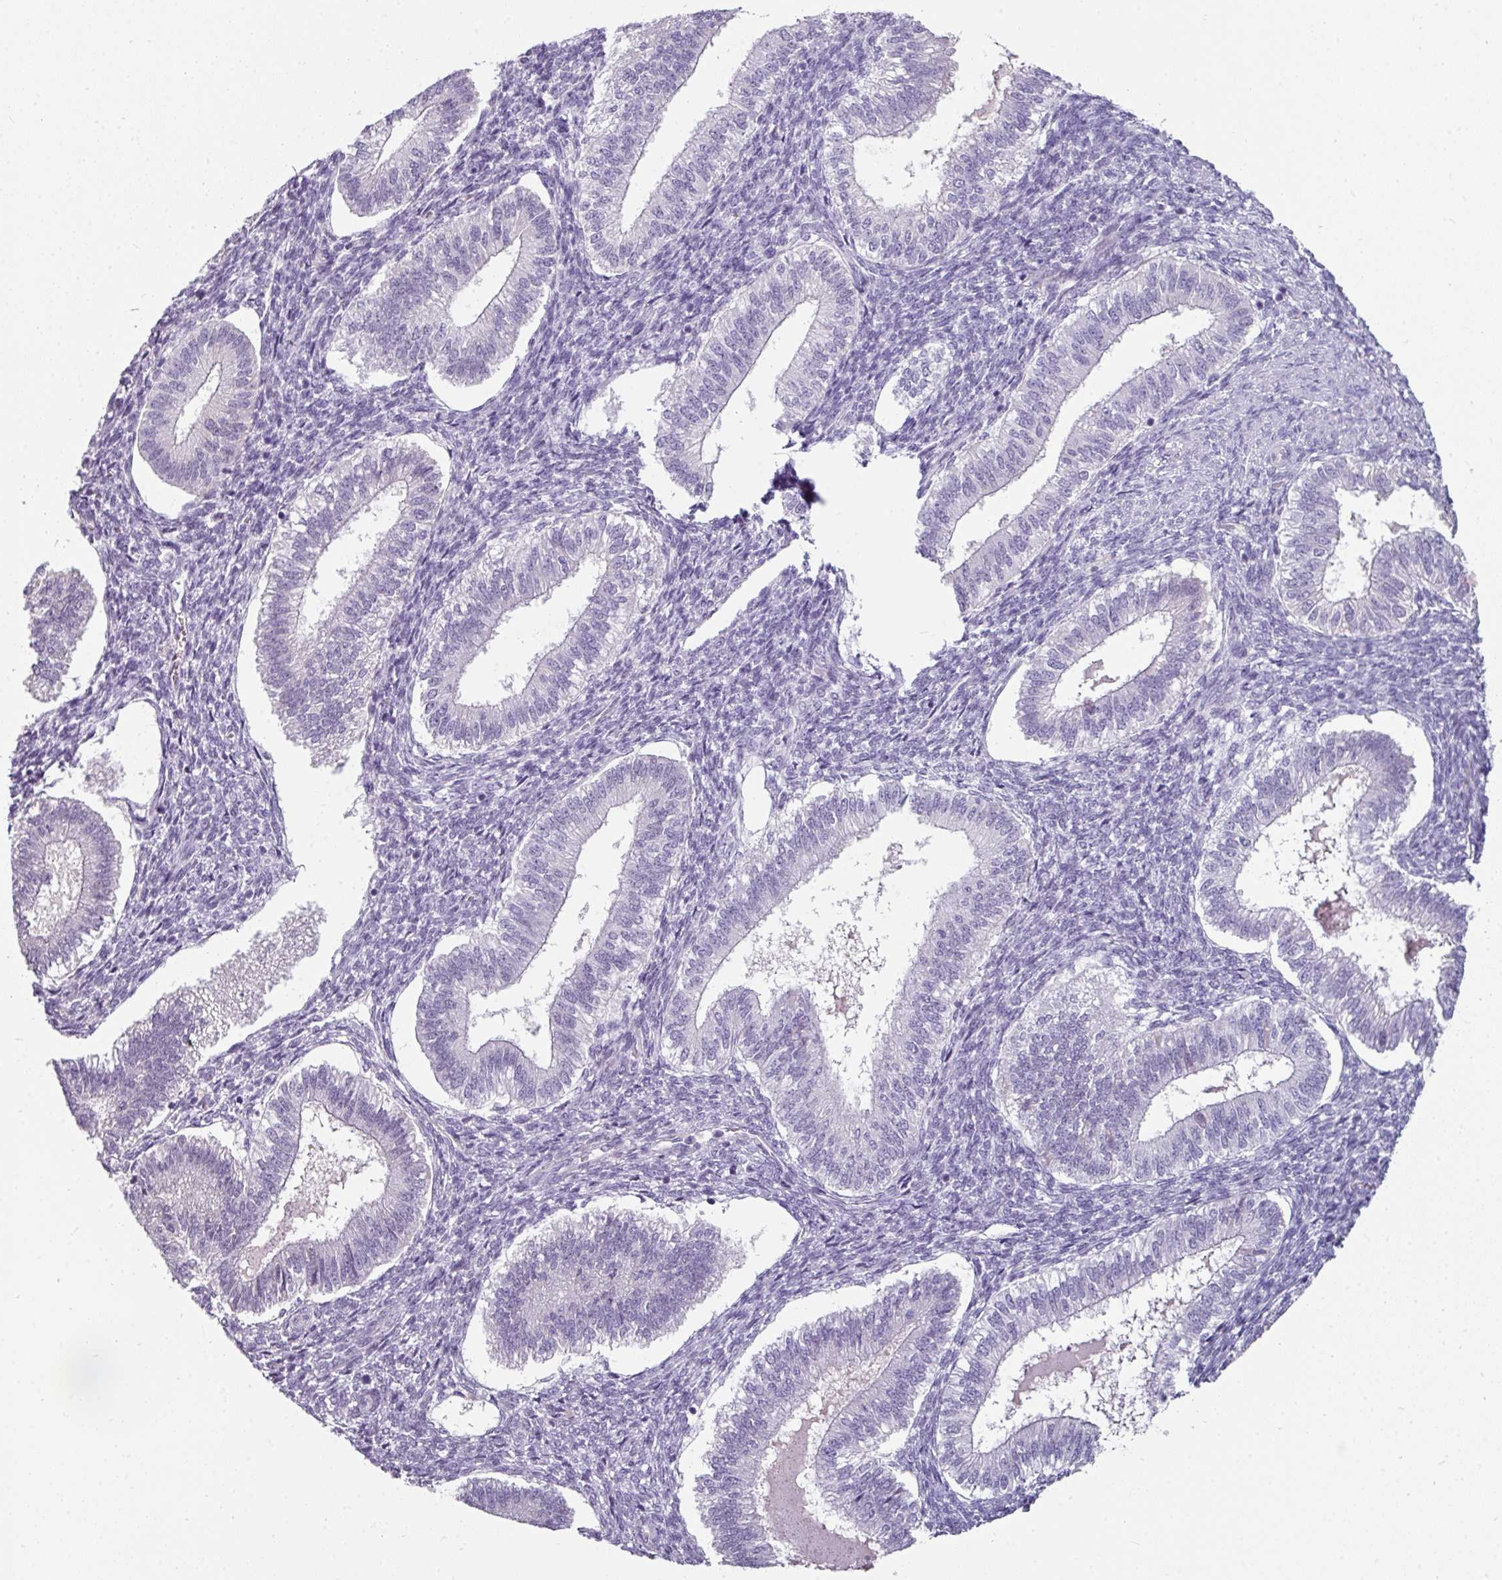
{"staining": {"intensity": "negative", "quantity": "none", "location": "none"}, "tissue": "endometrium", "cell_type": "Cells in endometrial stroma", "image_type": "normal", "snomed": [{"axis": "morphology", "description": "Normal tissue, NOS"}, {"axis": "topography", "description": "Endometrium"}], "caption": "This image is of benign endometrium stained with IHC to label a protein in brown with the nuclei are counter-stained blue. There is no staining in cells in endometrial stroma.", "gene": "EYA3", "patient": {"sex": "female", "age": 25}}